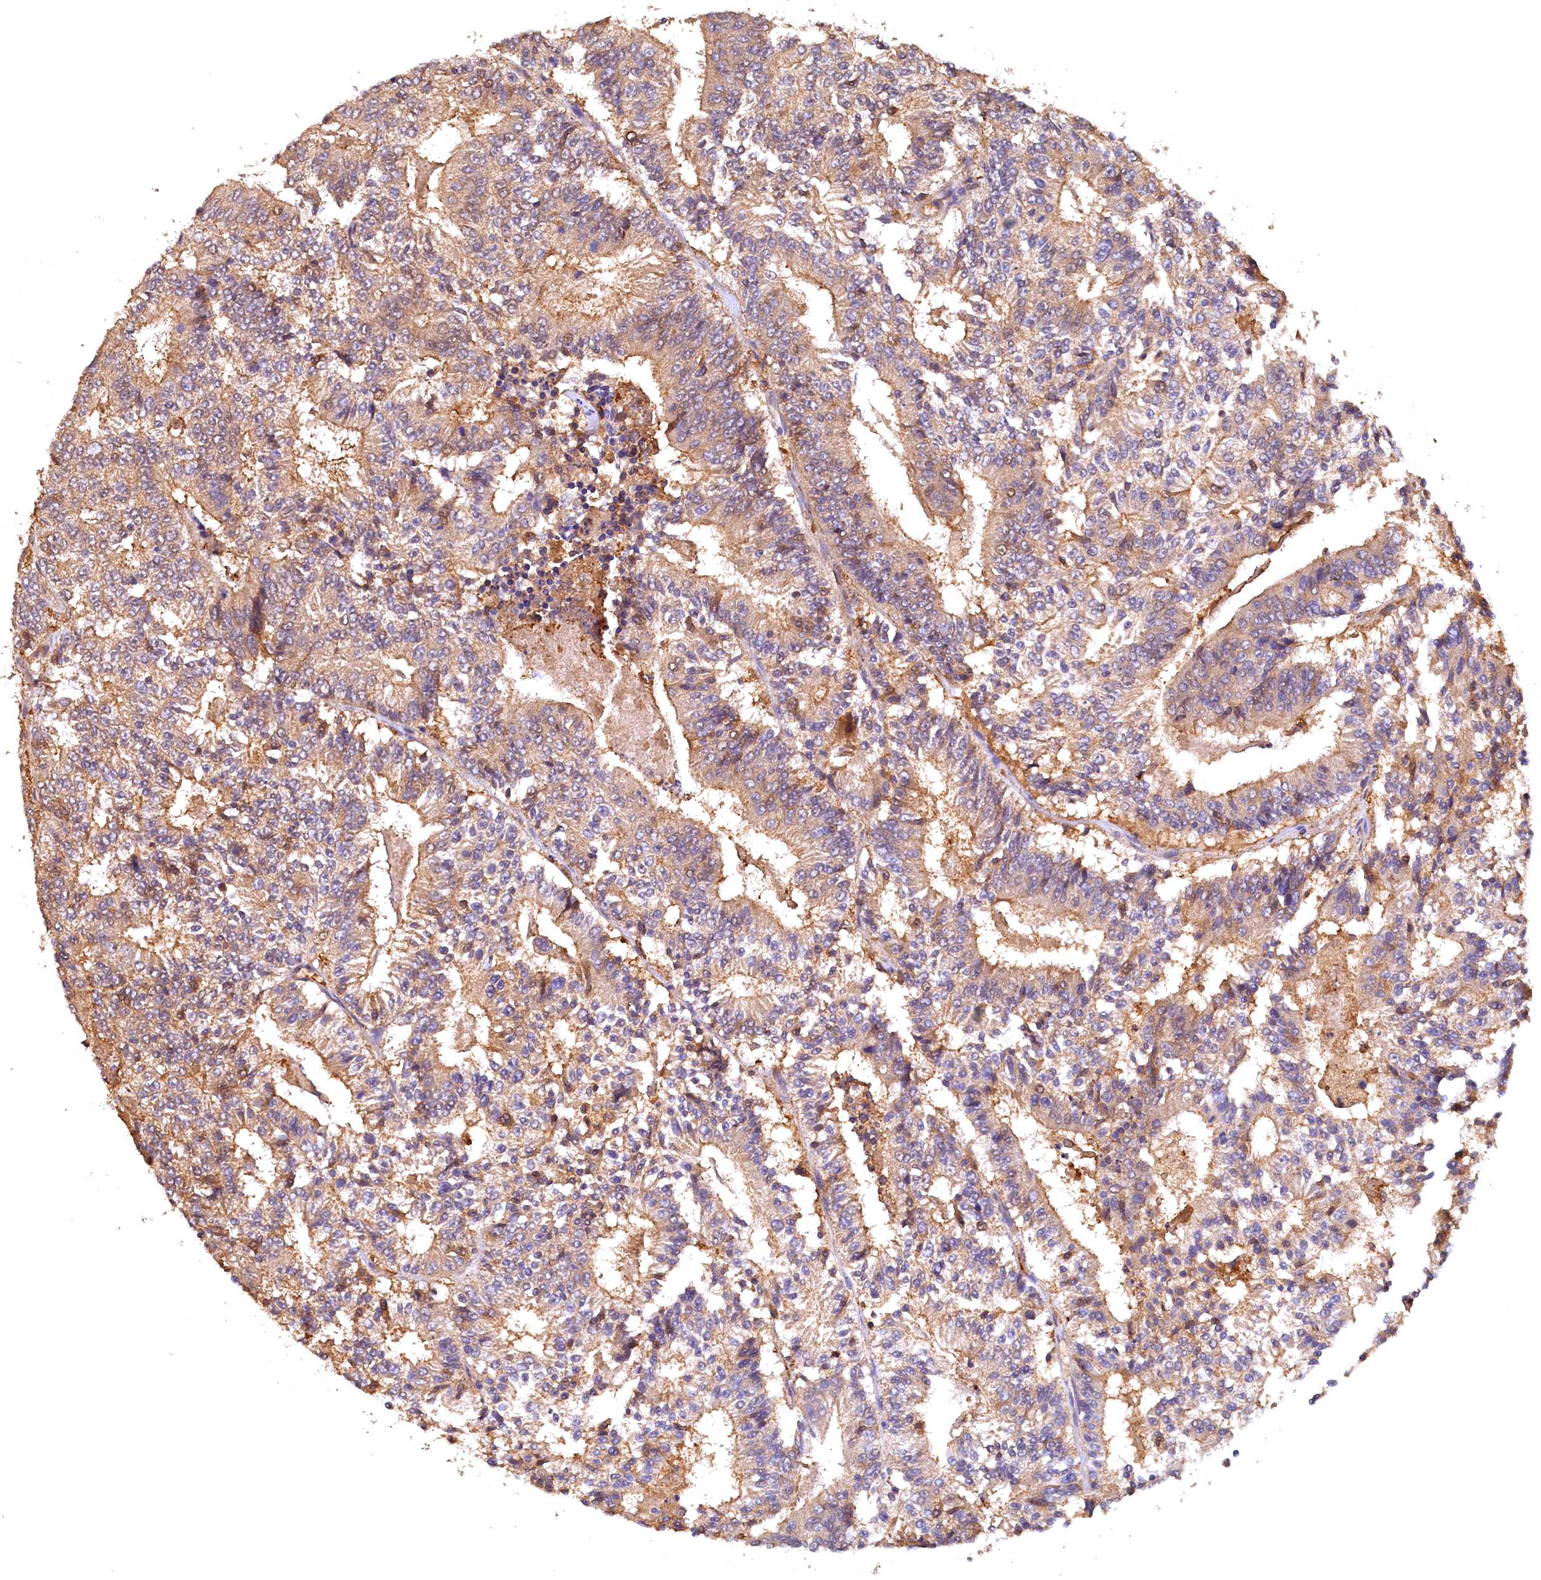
{"staining": {"intensity": "moderate", "quantity": ">75%", "location": "cytoplasmic/membranous"}, "tissue": "colorectal cancer", "cell_type": "Tumor cells", "image_type": "cancer", "snomed": [{"axis": "morphology", "description": "Adenocarcinoma, NOS"}, {"axis": "topography", "description": "Colon"}], "caption": "Colorectal adenocarcinoma was stained to show a protein in brown. There is medium levels of moderate cytoplasmic/membranous positivity in approximately >75% of tumor cells.", "gene": "UBL7", "patient": {"sex": "male", "age": 83}}